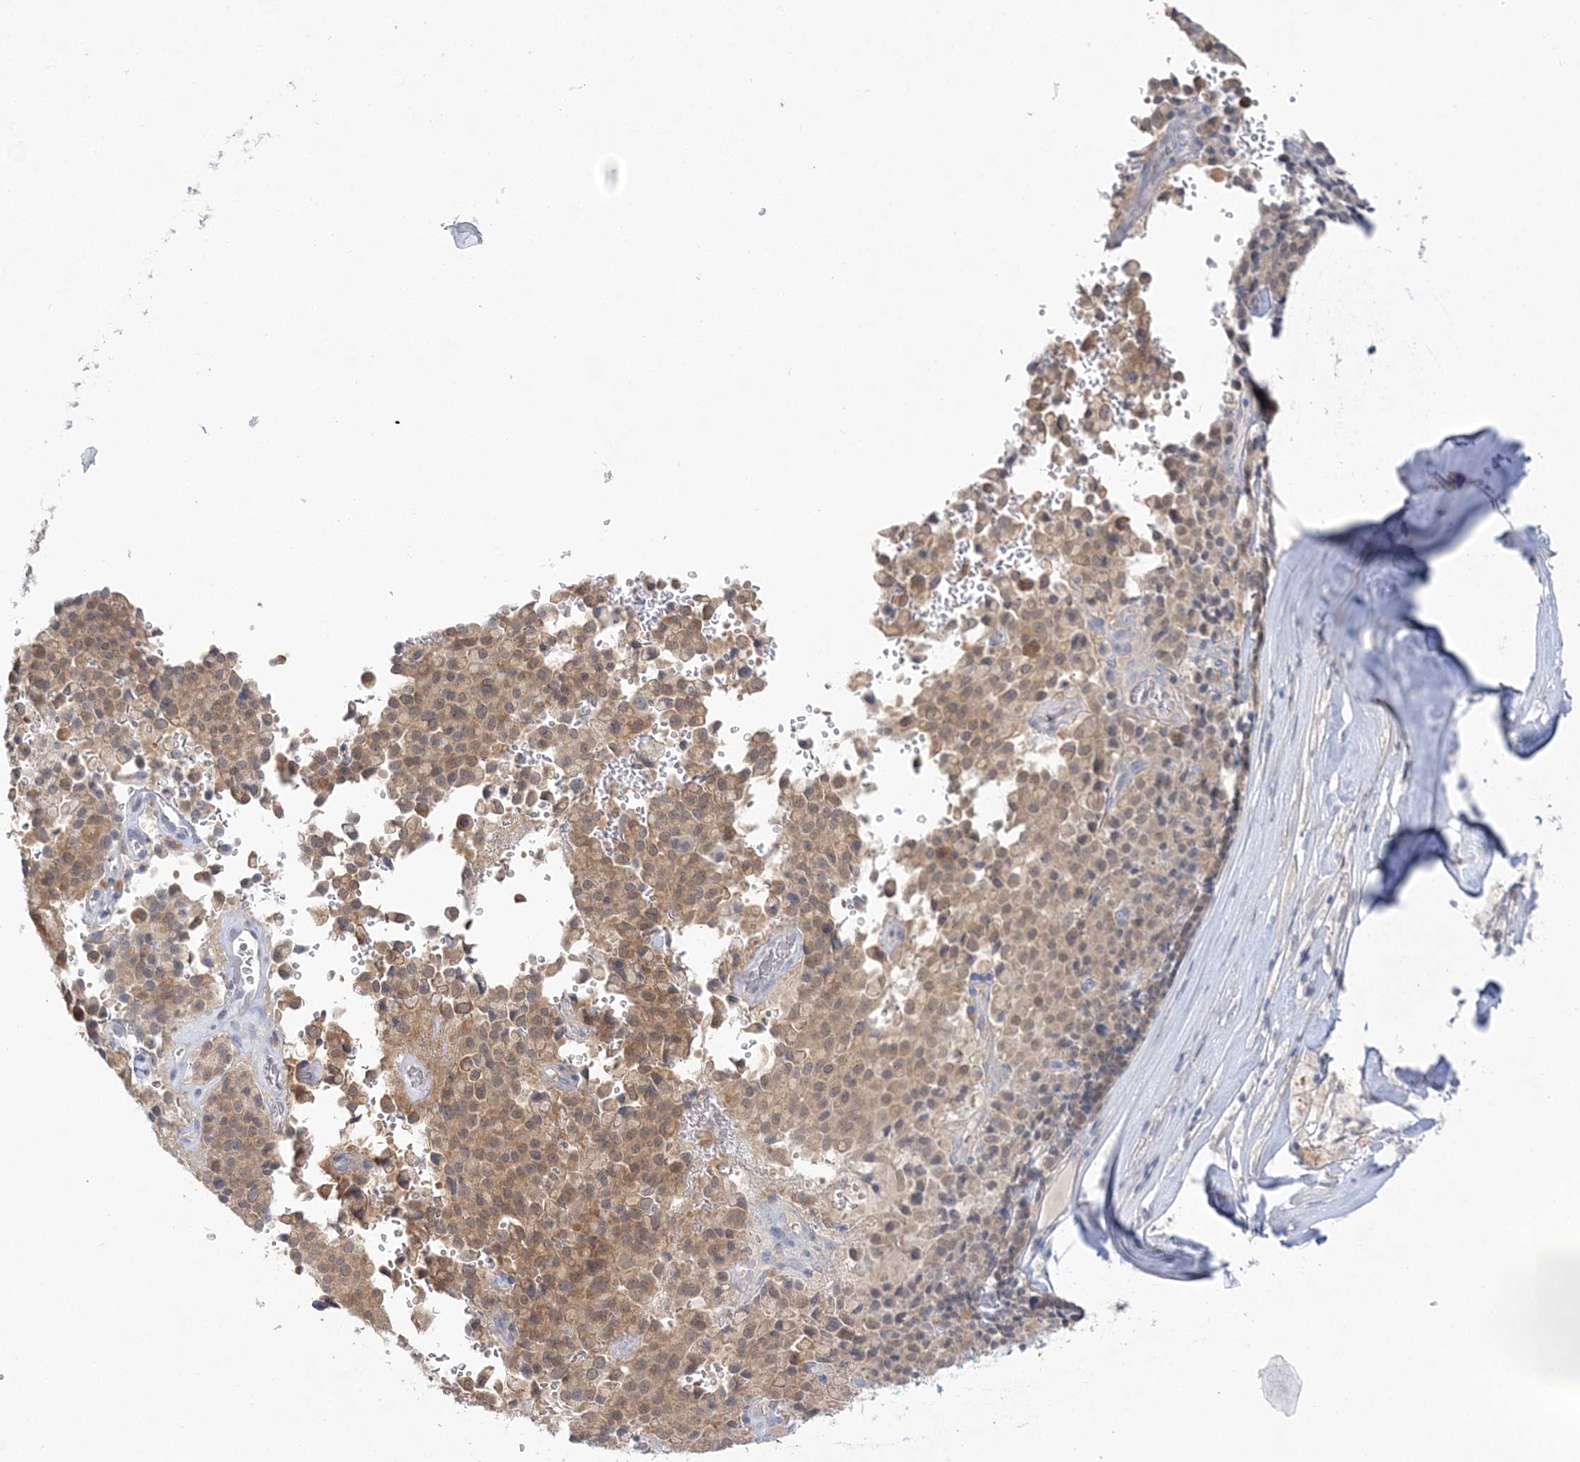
{"staining": {"intensity": "moderate", "quantity": ">75%", "location": "cytoplasmic/membranous"}, "tissue": "pancreatic cancer", "cell_type": "Tumor cells", "image_type": "cancer", "snomed": [{"axis": "morphology", "description": "Adenocarcinoma, NOS"}, {"axis": "topography", "description": "Pancreas"}], "caption": "An immunohistochemistry (IHC) micrograph of neoplastic tissue is shown. Protein staining in brown shows moderate cytoplasmic/membranous positivity in pancreatic adenocarcinoma within tumor cells.", "gene": "PCBD1", "patient": {"sex": "male", "age": 65}}